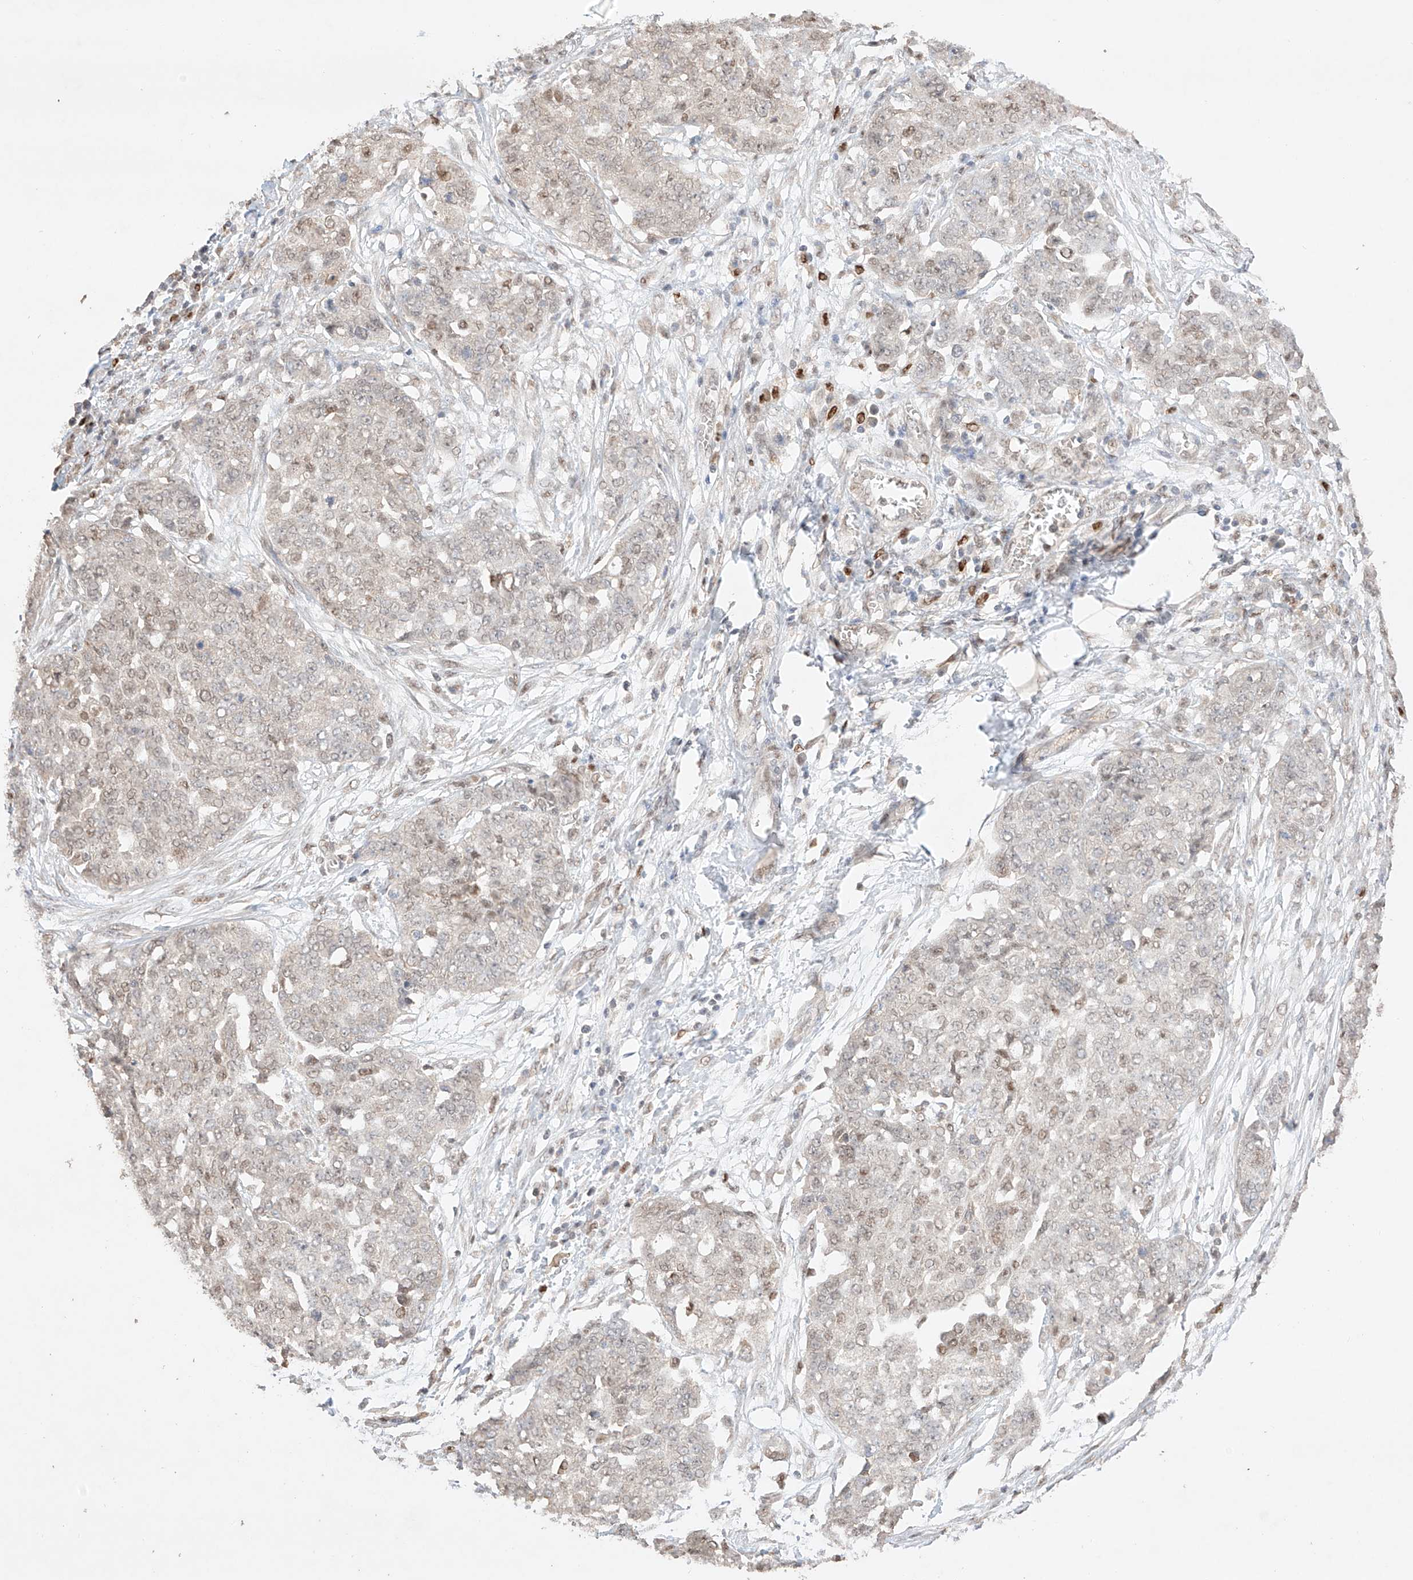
{"staining": {"intensity": "weak", "quantity": "25%-75%", "location": "nuclear"}, "tissue": "ovarian cancer", "cell_type": "Tumor cells", "image_type": "cancer", "snomed": [{"axis": "morphology", "description": "Cystadenocarcinoma, serous, NOS"}, {"axis": "topography", "description": "Soft tissue"}, {"axis": "topography", "description": "Ovary"}], "caption": "The histopathology image reveals a brown stain indicating the presence of a protein in the nuclear of tumor cells in ovarian serous cystadenocarcinoma.", "gene": "APIP", "patient": {"sex": "female", "age": 57}}